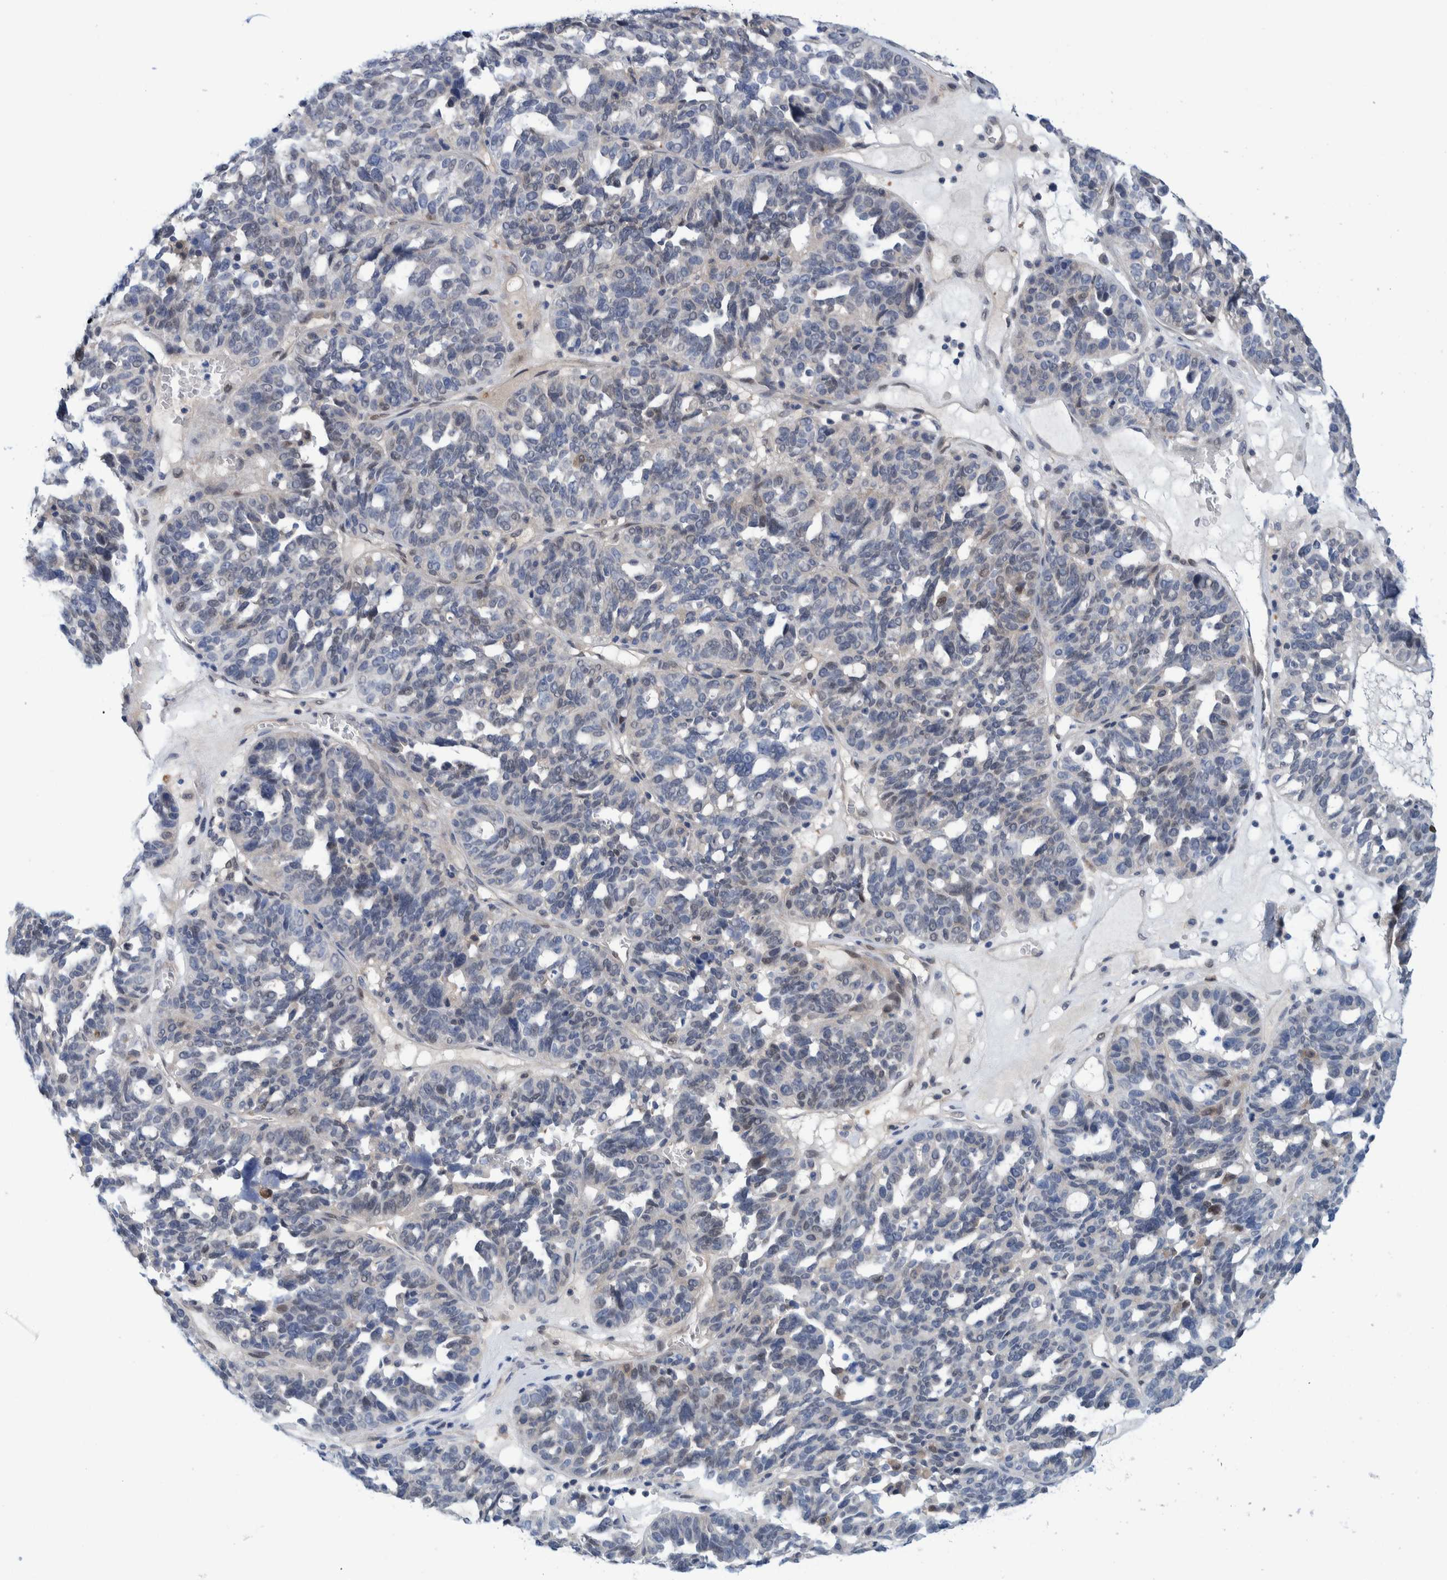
{"staining": {"intensity": "negative", "quantity": "none", "location": "none"}, "tissue": "ovarian cancer", "cell_type": "Tumor cells", "image_type": "cancer", "snomed": [{"axis": "morphology", "description": "Cystadenocarcinoma, serous, NOS"}, {"axis": "topography", "description": "Ovary"}], "caption": "IHC photomicrograph of neoplastic tissue: ovarian cancer (serous cystadenocarcinoma) stained with DAB (3,3'-diaminobenzidine) displays no significant protein expression in tumor cells. (DAB IHC with hematoxylin counter stain).", "gene": "PFAS", "patient": {"sex": "female", "age": 59}}